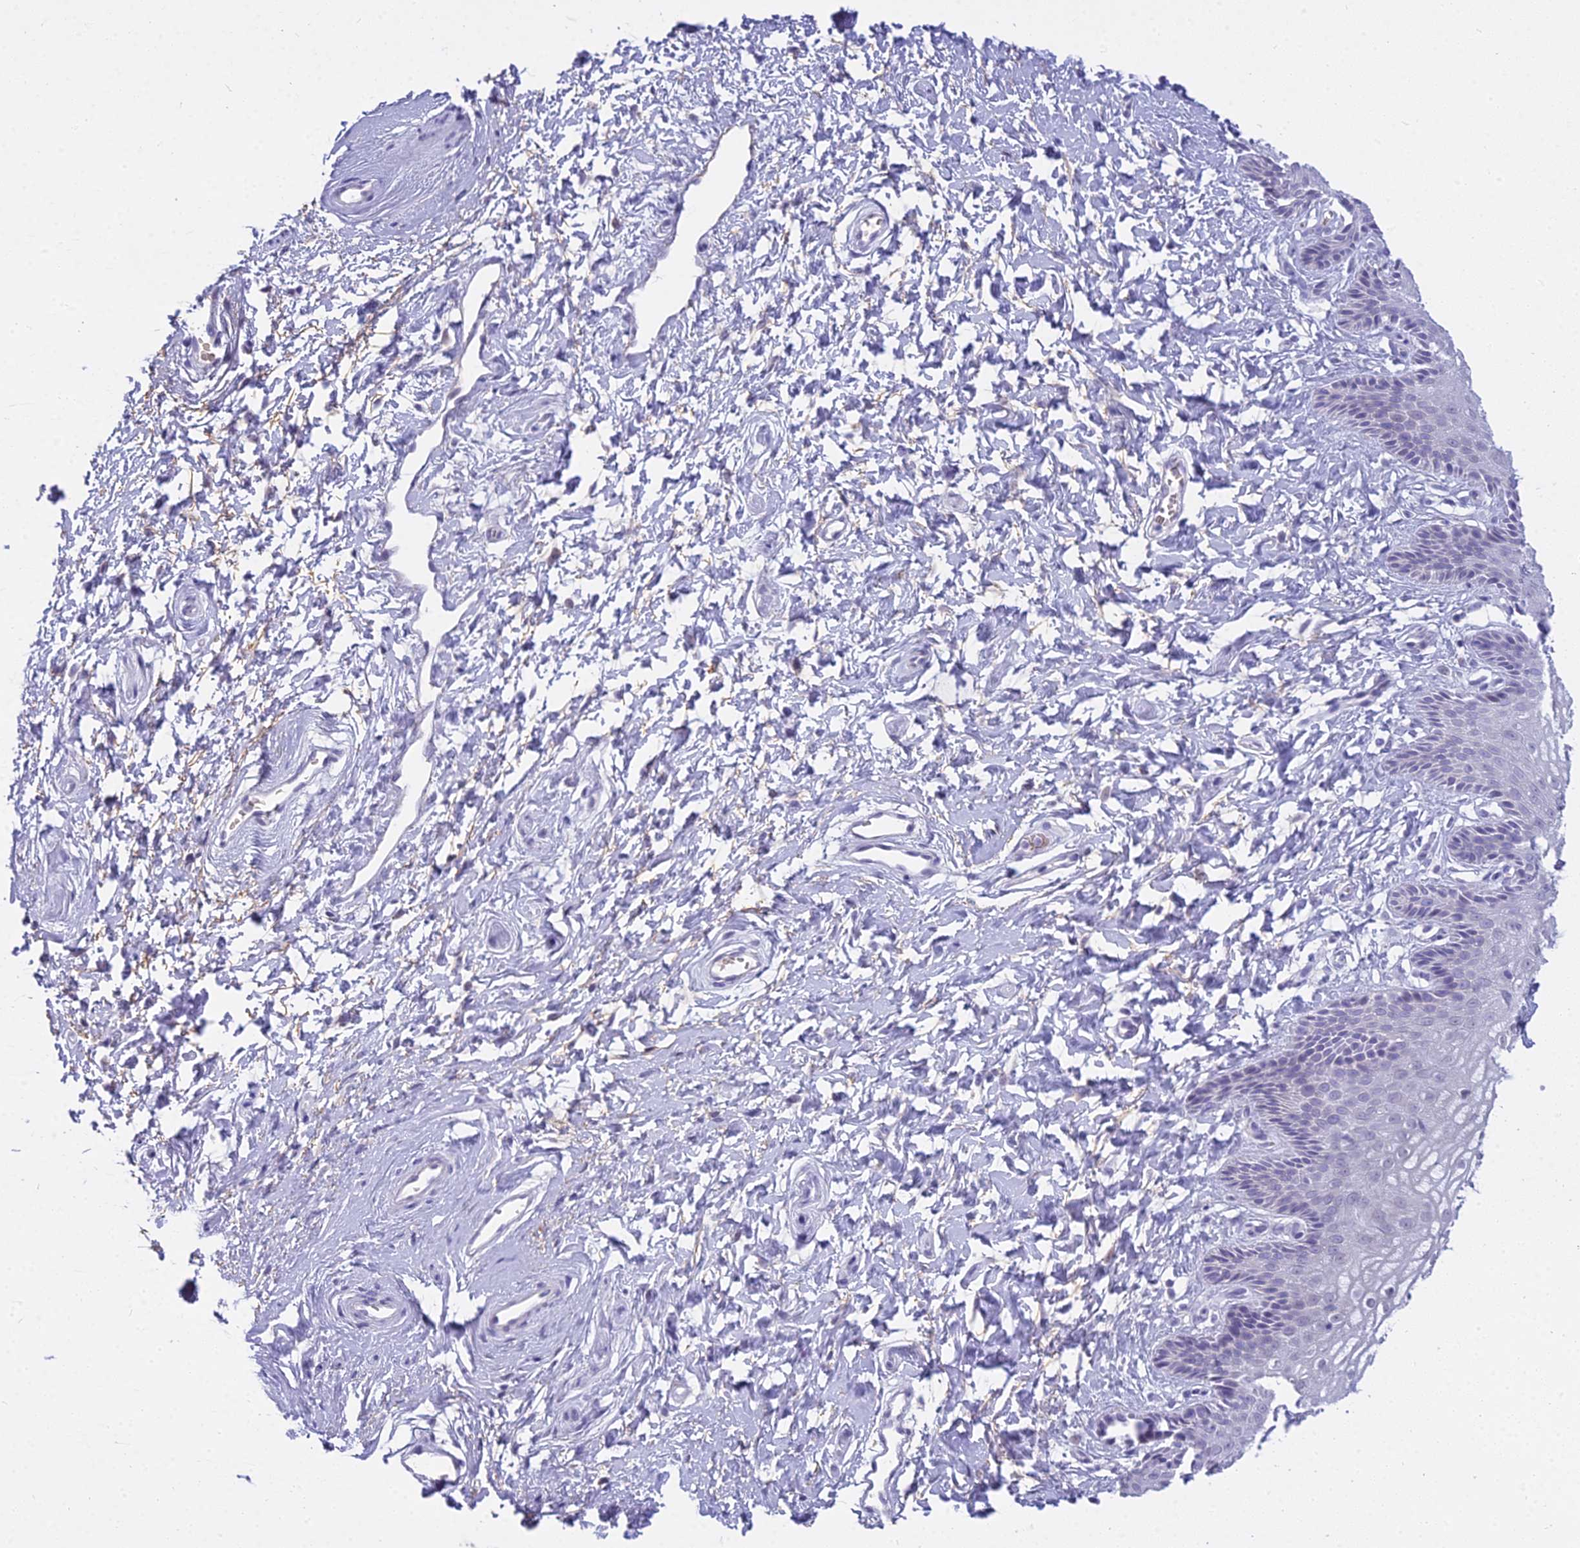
{"staining": {"intensity": "negative", "quantity": "none", "location": "none"}, "tissue": "vagina", "cell_type": "Squamous epithelial cells", "image_type": "normal", "snomed": [{"axis": "morphology", "description": "Normal tissue, NOS"}, {"axis": "topography", "description": "Vagina"}, {"axis": "topography", "description": "Cervix"}], "caption": "DAB (3,3'-diaminobenzidine) immunohistochemical staining of unremarkable vagina demonstrates no significant staining in squamous epithelial cells.", "gene": "OSTN", "patient": {"sex": "female", "age": 40}}